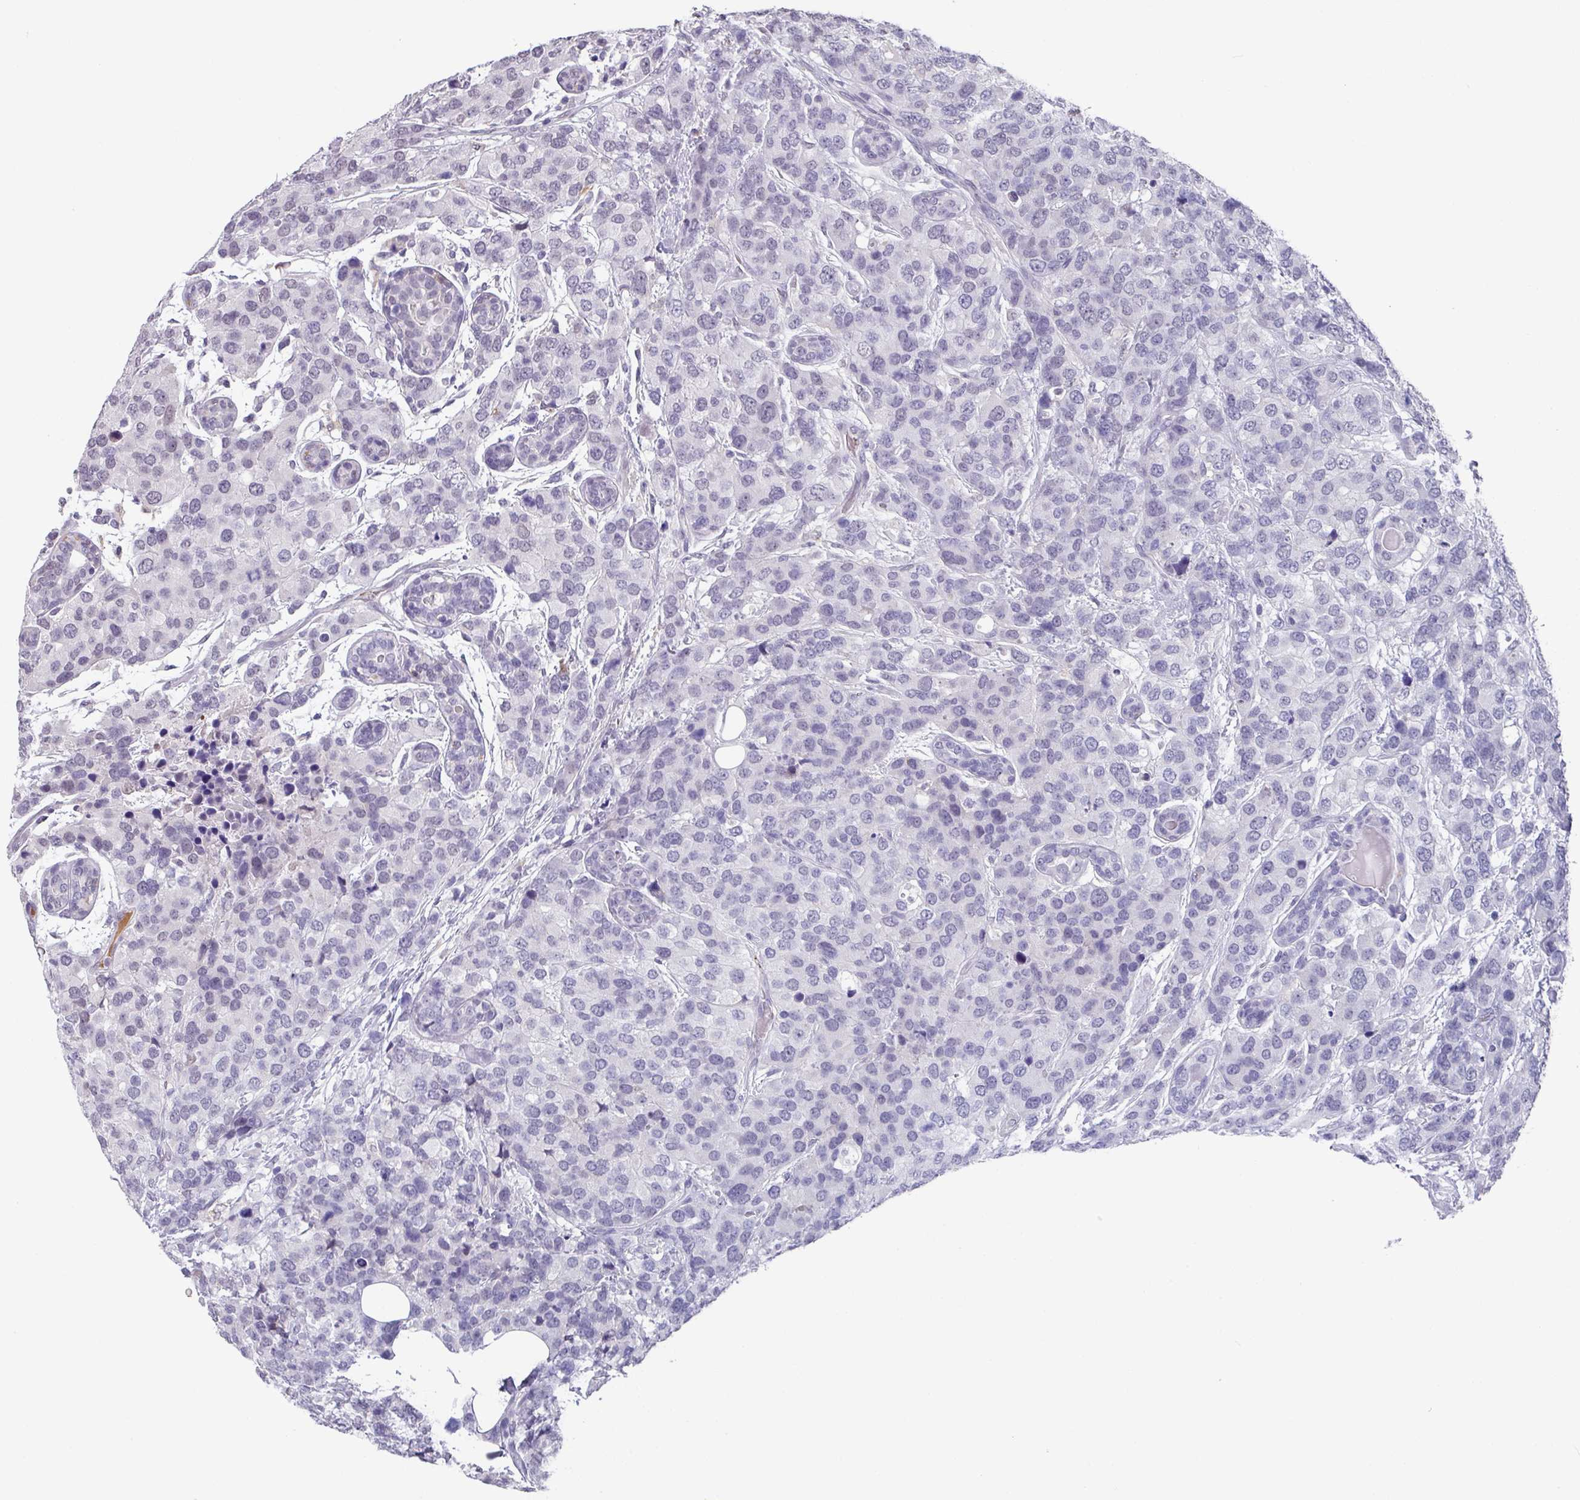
{"staining": {"intensity": "negative", "quantity": "none", "location": "none"}, "tissue": "breast cancer", "cell_type": "Tumor cells", "image_type": "cancer", "snomed": [{"axis": "morphology", "description": "Lobular carcinoma"}, {"axis": "topography", "description": "Breast"}], "caption": "Breast cancer was stained to show a protein in brown. There is no significant staining in tumor cells. Nuclei are stained in blue.", "gene": "C1QB", "patient": {"sex": "female", "age": 59}}